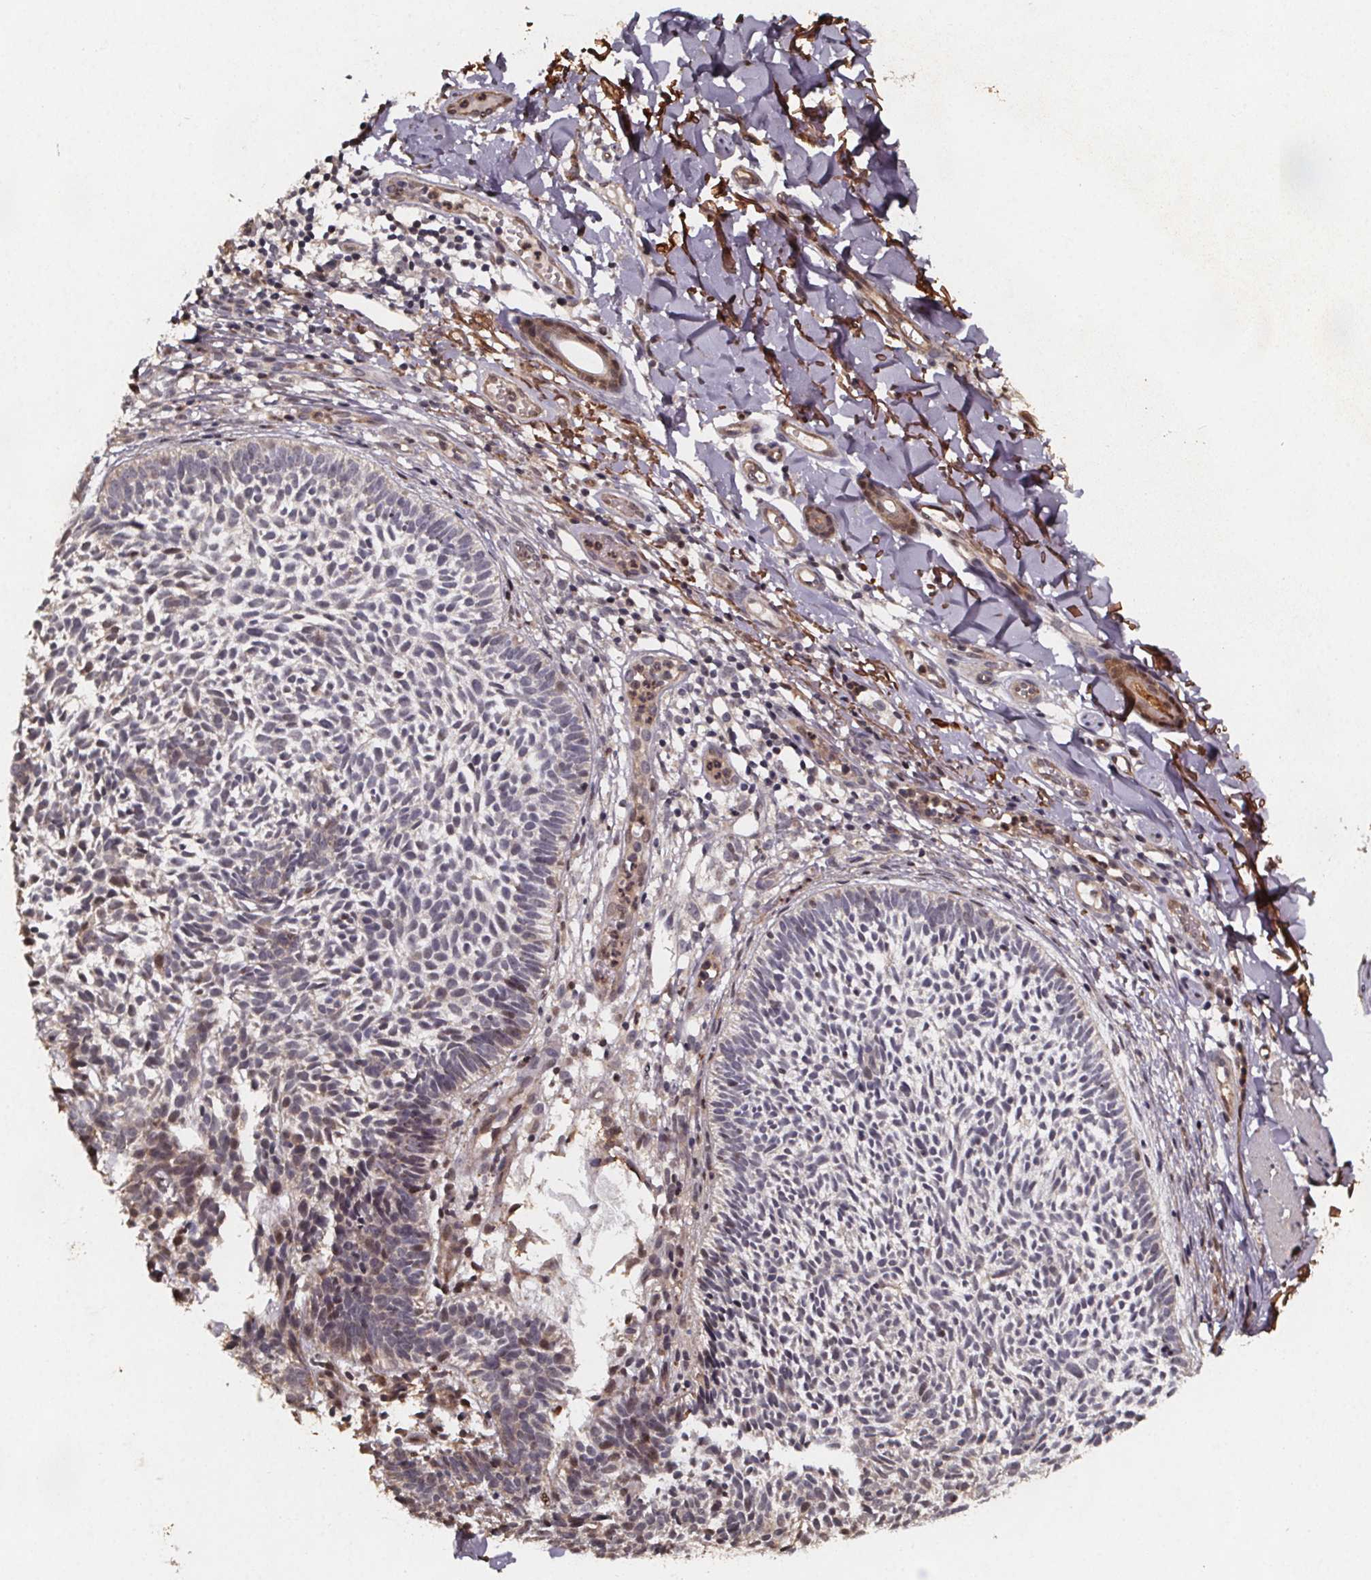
{"staining": {"intensity": "negative", "quantity": "none", "location": "none"}, "tissue": "skin cancer", "cell_type": "Tumor cells", "image_type": "cancer", "snomed": [{"axis": "morphology", "description": "Basal cell carcinoma"}, {"axis": "topography", "description": "Skin"}], "caption": "The histopathology image demonstrates no staining of tumor cells in skin basal cell carcinoma.", "gene": "ZNF879", "patient": {"sex": "male", "age": 78}}